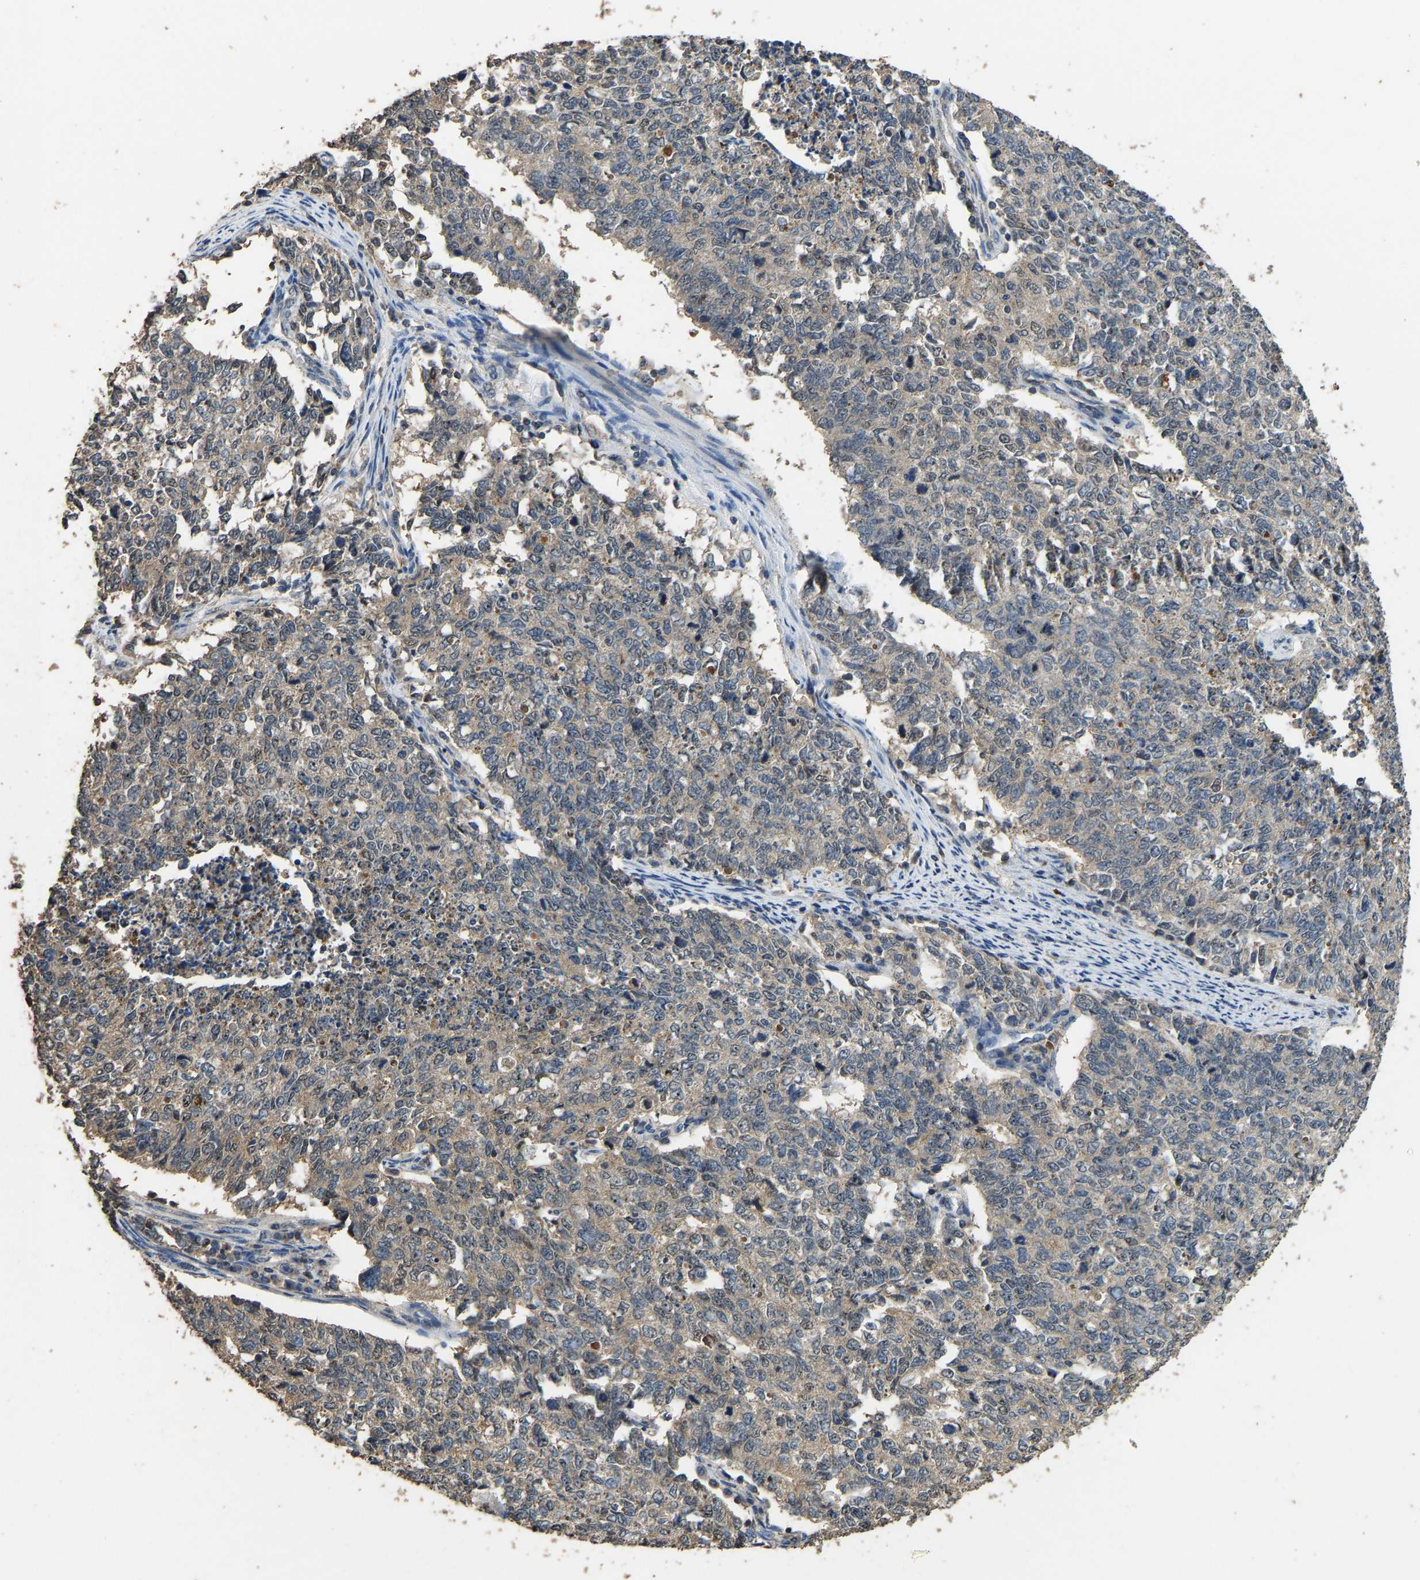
{"staining": {"intensity": "negative", "quantity": "none", "location": "none"}, "tissue": "cervical cancer", "cell_type": "Tumor cells", "image_type": "cancer", "snomed": [{"axis": "morphology", "description": "Squamous cell carcinoma, NOS"}, {"axis": "topography", "description": "Cervix"}], "caption": "Squamous cell carcinoma (cervical) was stained to show a protein in brown. There is no significant positivity in tumor cells.", "gene": "CIDEC", "patient": {"sex": "female", "age": 63}}